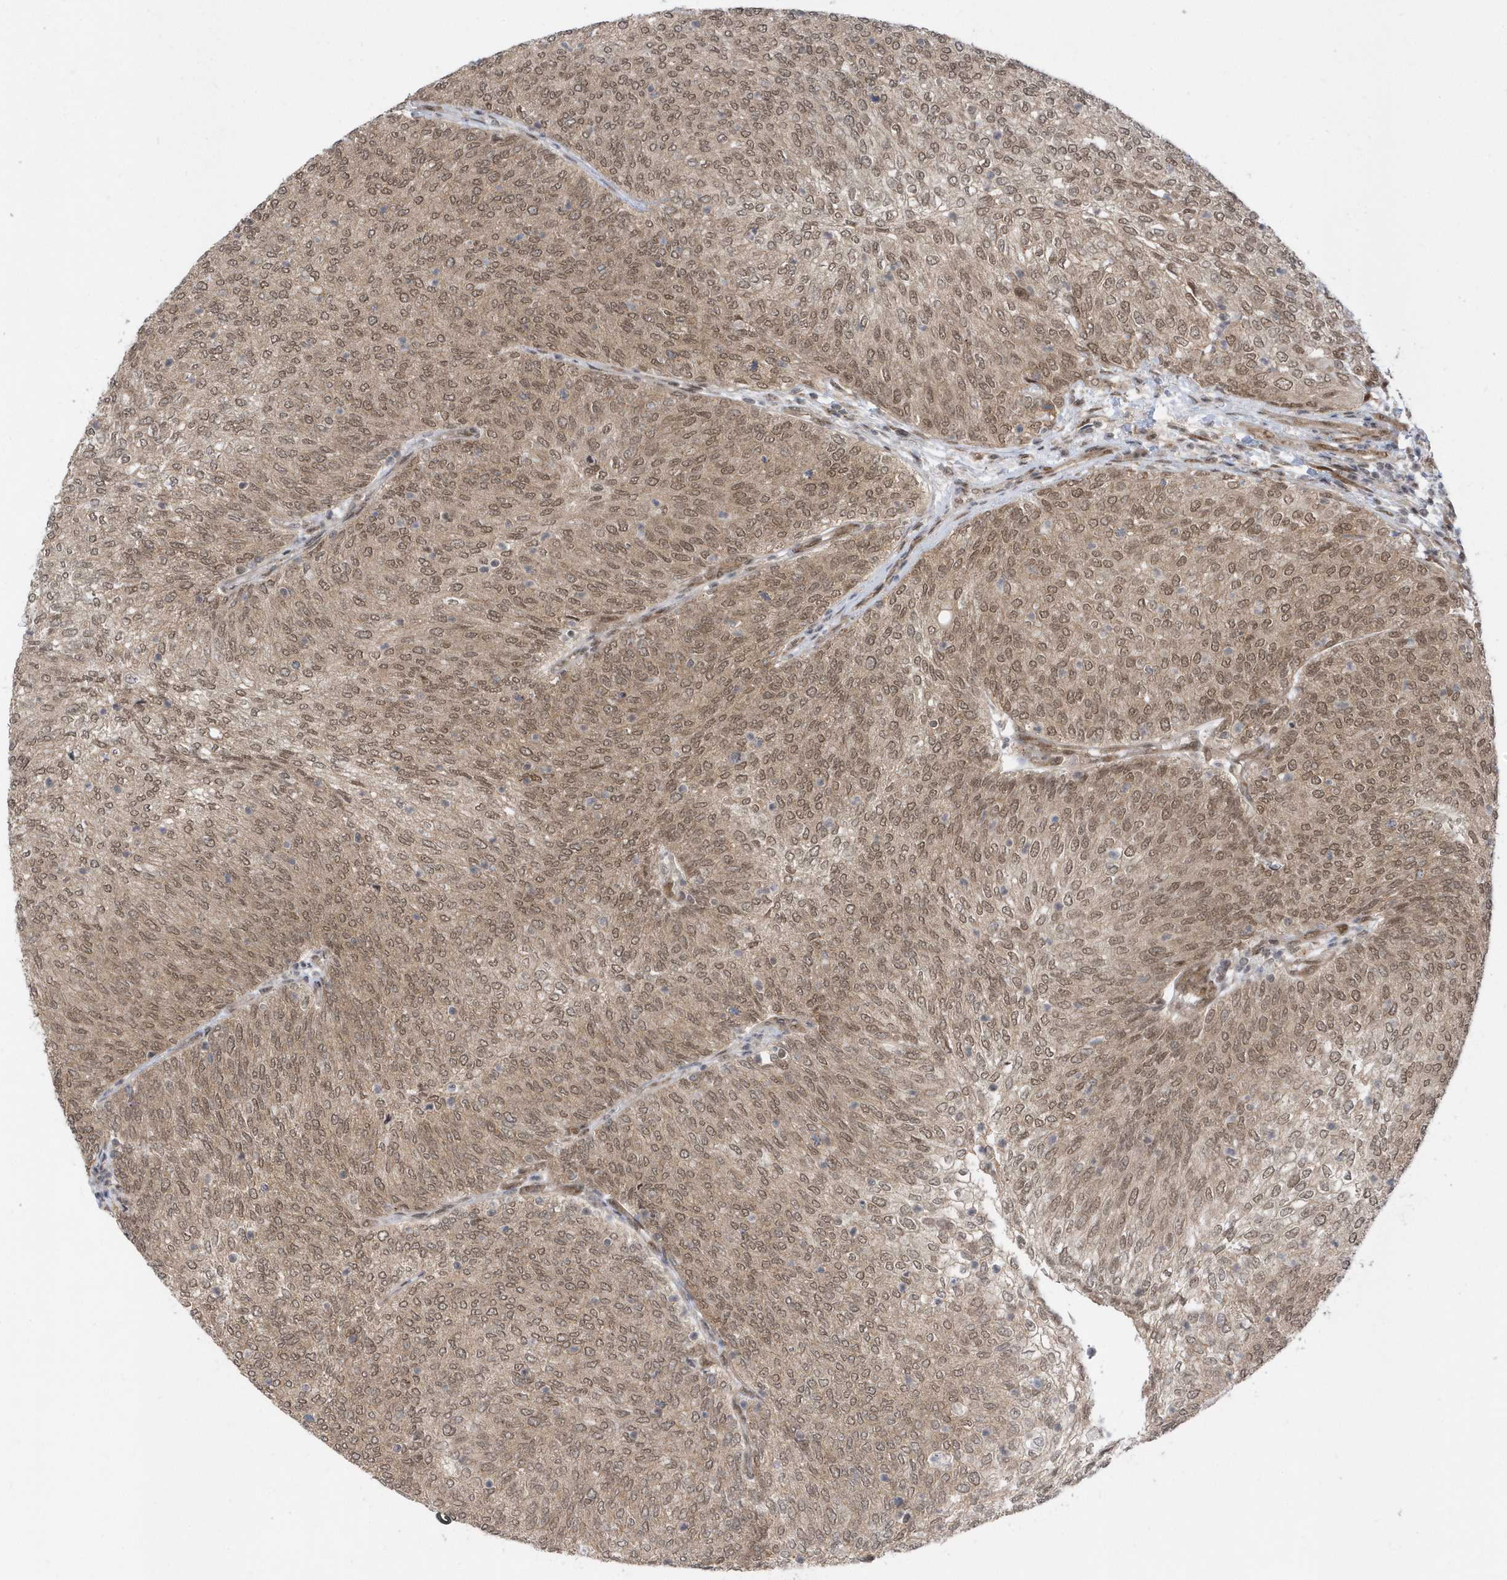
{"staining": {"intensity": "moderate", "quantity": ">75%", "location": "cytoplasmic/membranous,nuclear"}, "tissue": "urothelial cancer", "cell_type": "Tumor cells", "image_type": "cancer", "snomed": [{"axis": "morphology", "description": "Urothelial carcinoma, Low grade"}, {"axis": "topography", "description": "Urinary bladder"}], "caption": "Human urothelial cancer stained with a brown dye reveals moderate cytoplasmic/membranous and nuclear positive staining in approximately >75% of tumor cells.", "gene": "USP53", "patient": {"sex": "female", "age": 79}}